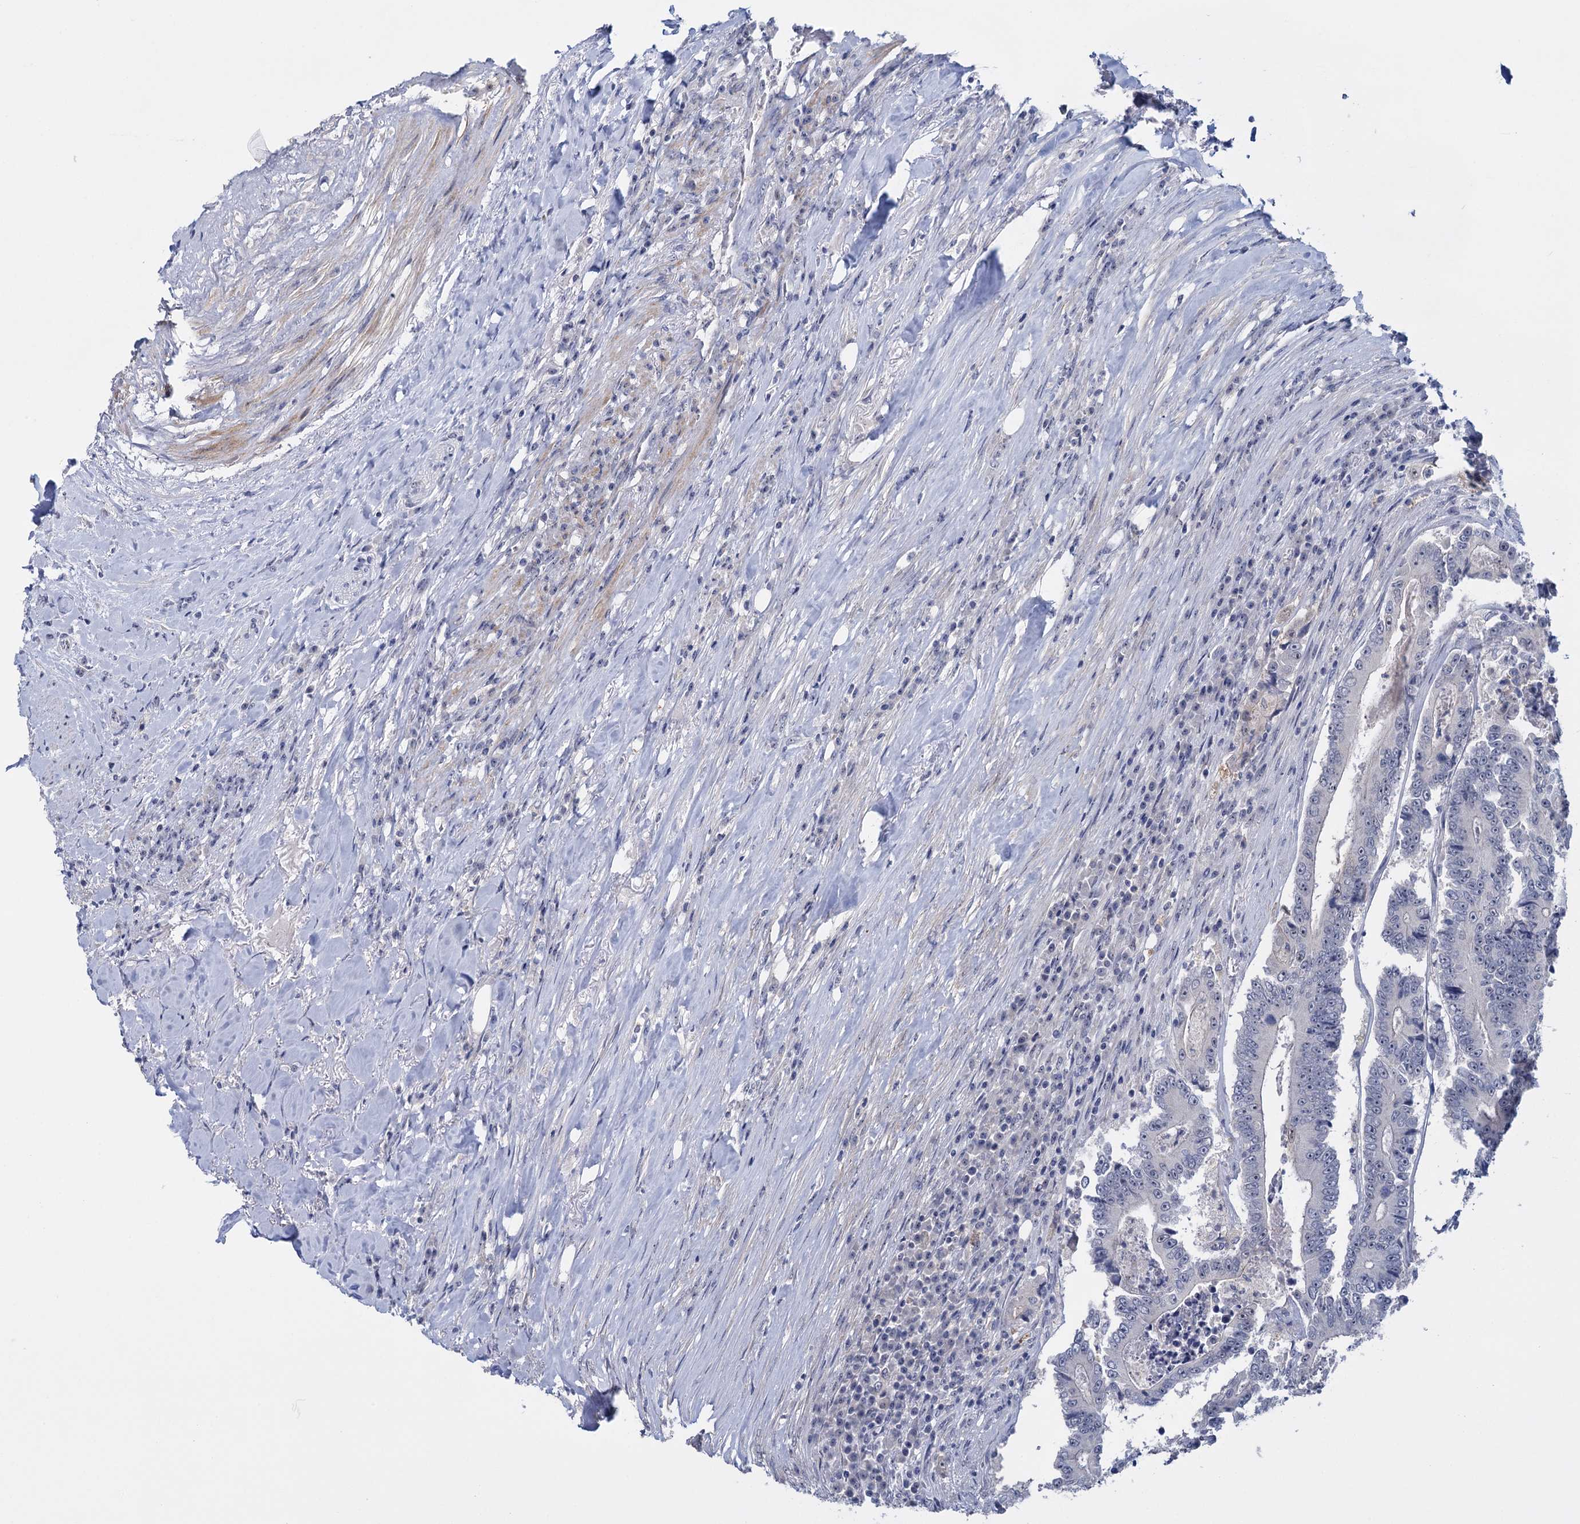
{"staining": {"intensity": "negative", "quantity": "none", "location": "none"}, "tissue": "colorectal cancer", "cell_type": "Tumor cells", "image_type": "cancer", "snomed": [{"axis": "morphology", "description": "Adenocarcinoma, NOS"}, {"axis": "topography", "description": "Colon"}], "caption": "The histopathology image demonstrates no staining of tumor cells in colorectal cancer.", "gene": "SFN", "patient": {"sex": "male", "age": 83}}